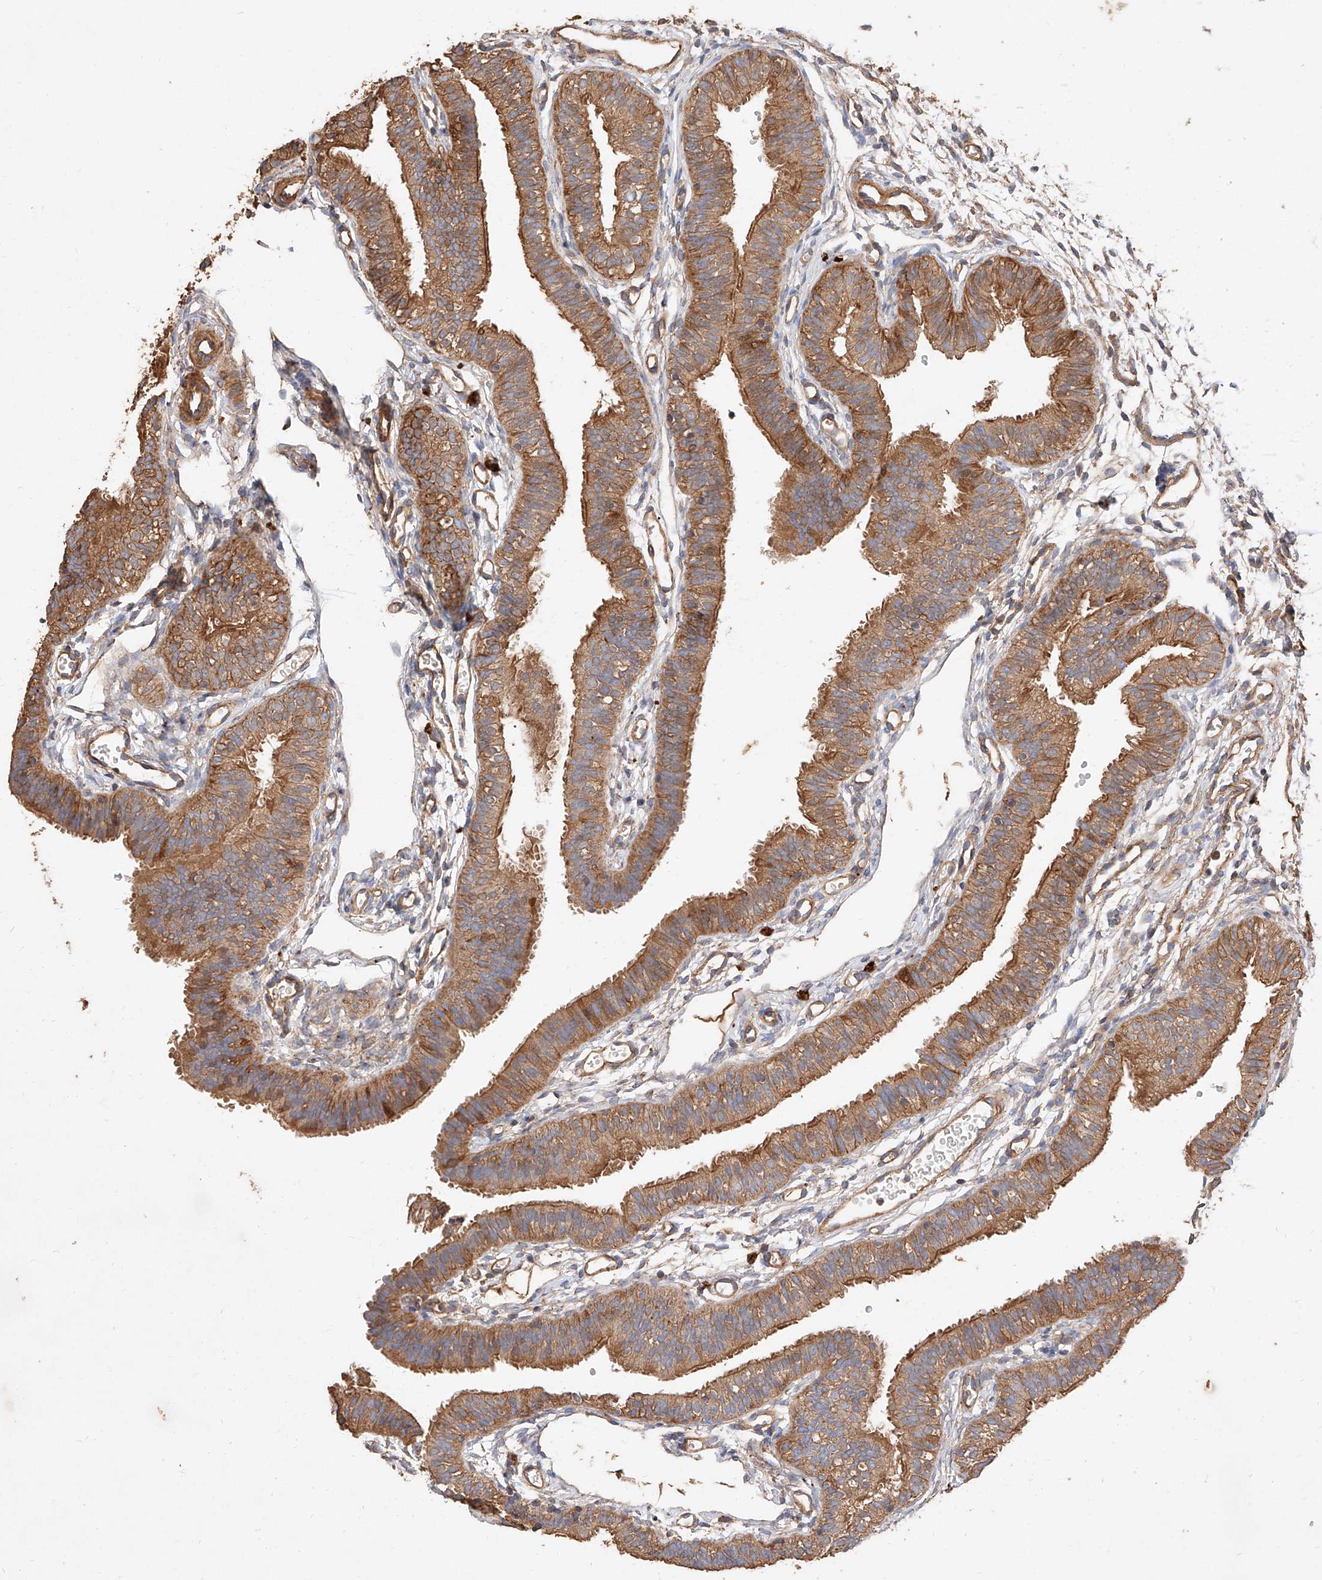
{"staining": {"intensity": "strong", "quantity": ">75%", "location": "cytoplasmic/membranous"}, "tissue": "fallopian tube", "cell_type": "Glandular cells", "image_type": "normal", "snomed": [{"axis": "morphology", "description": "Normal tissue, NOS"}, {"axis": "topography", "description": "Fallopian tube"}], "caption": "Brown immunohistochemical staining in normal human fallopian tube exhibits strong cytoplasmic/membranous expression in approximately >75% of glandular cells. The staining was performed using DAB (3,3'-diaminobenzidine), with brown indicating positive protein expression. Nuclei are stained blue with hematoxylin.", "gene": "GHDC", "patient": {"sex": "female", "age": 35}}